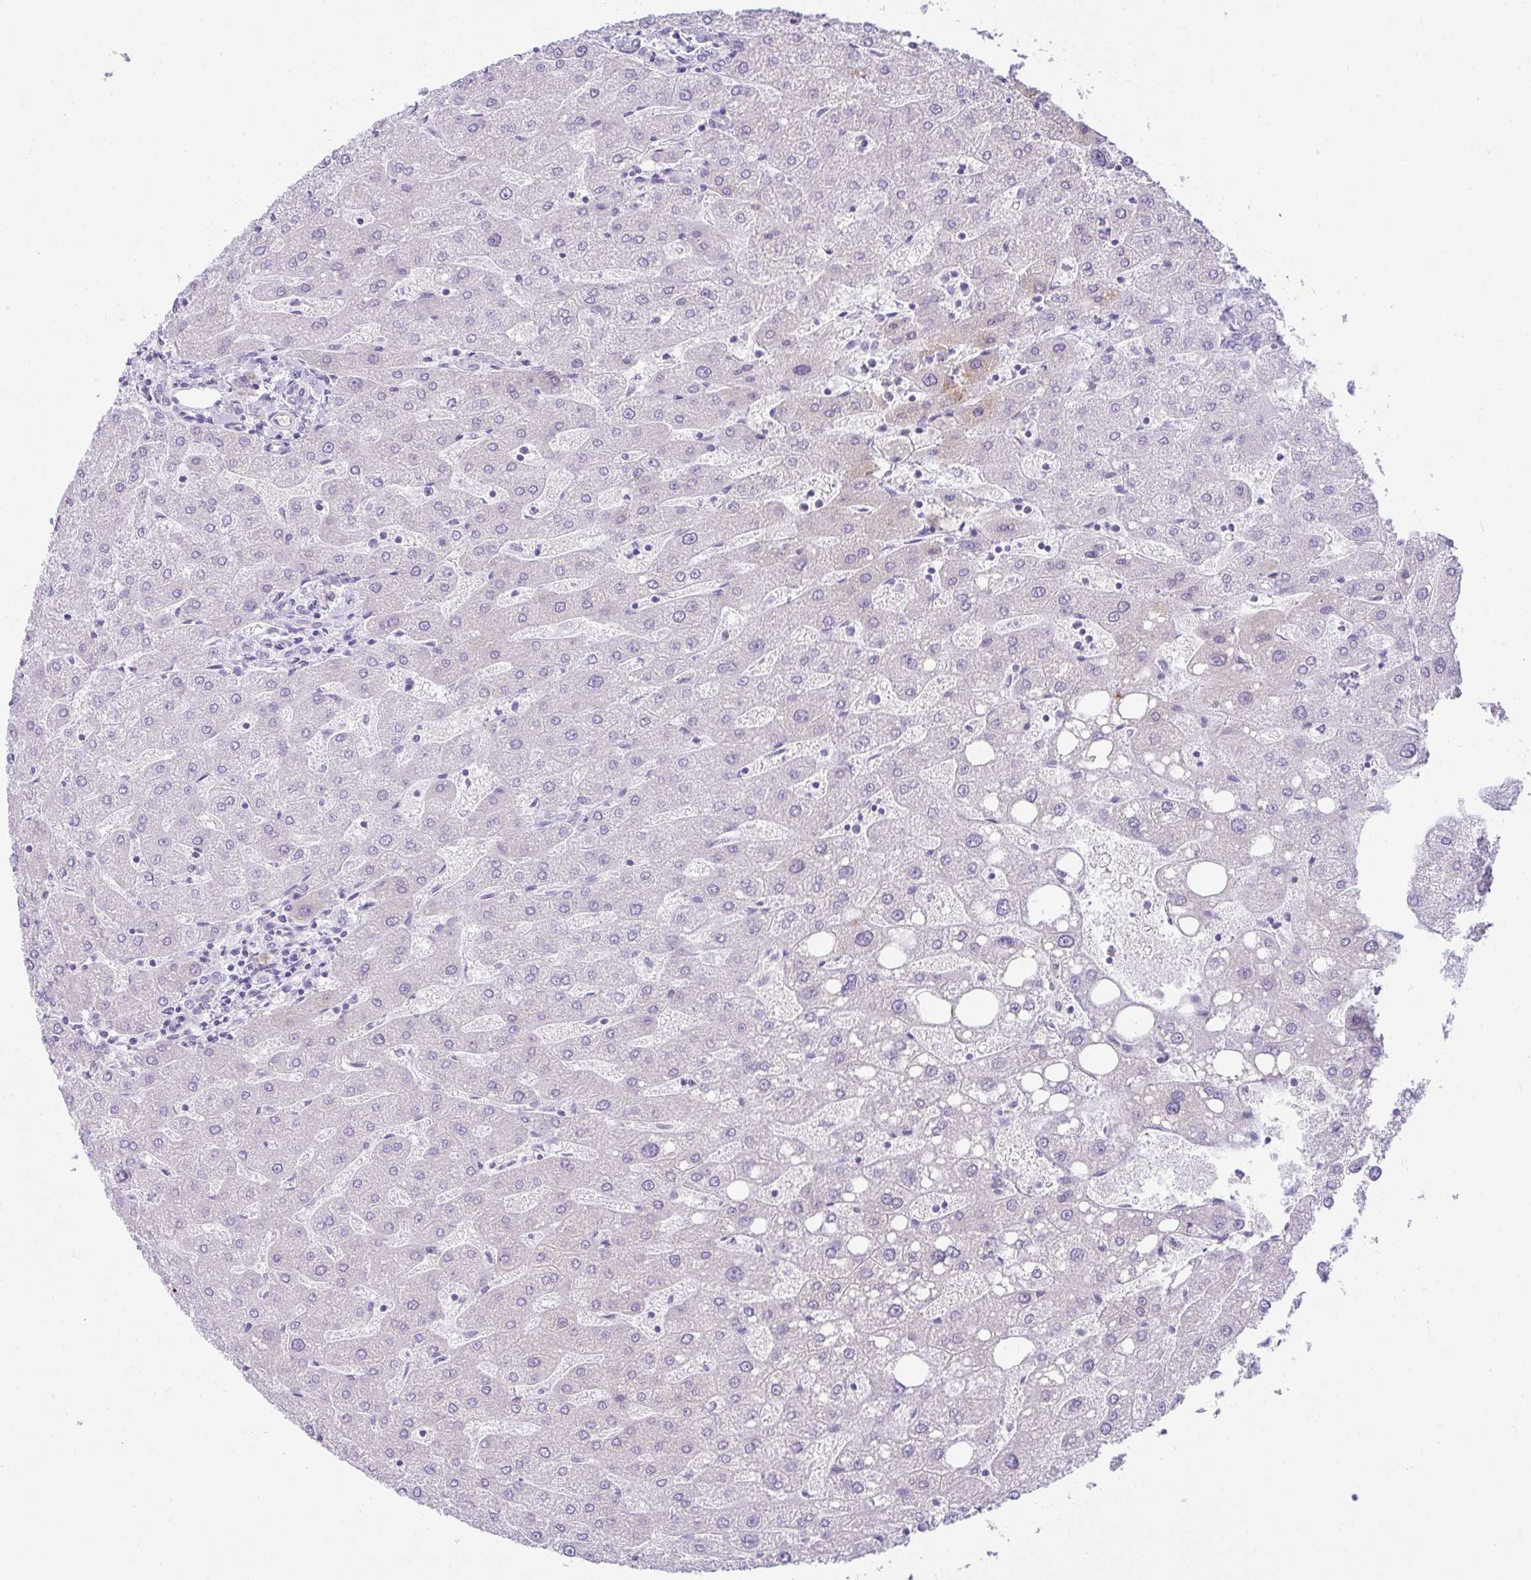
{"staining": {"intensity": "negative", "quantity": "none", "location": "none"}, "tissue": "liver", "cell_type": "Cholangiocytes", "image_type": "normal", "snomed": [{"axis": "morphology", "description": "Normal tissue, NOS"}, {"axis": "topography", "description": "Liver"}], "caption": "Benign liver was stained to show a protein in brown. There is no significant expression in cholangiocytes.", "gene": "RASL10A", "patient": {"sex": "male", "age": 67}}